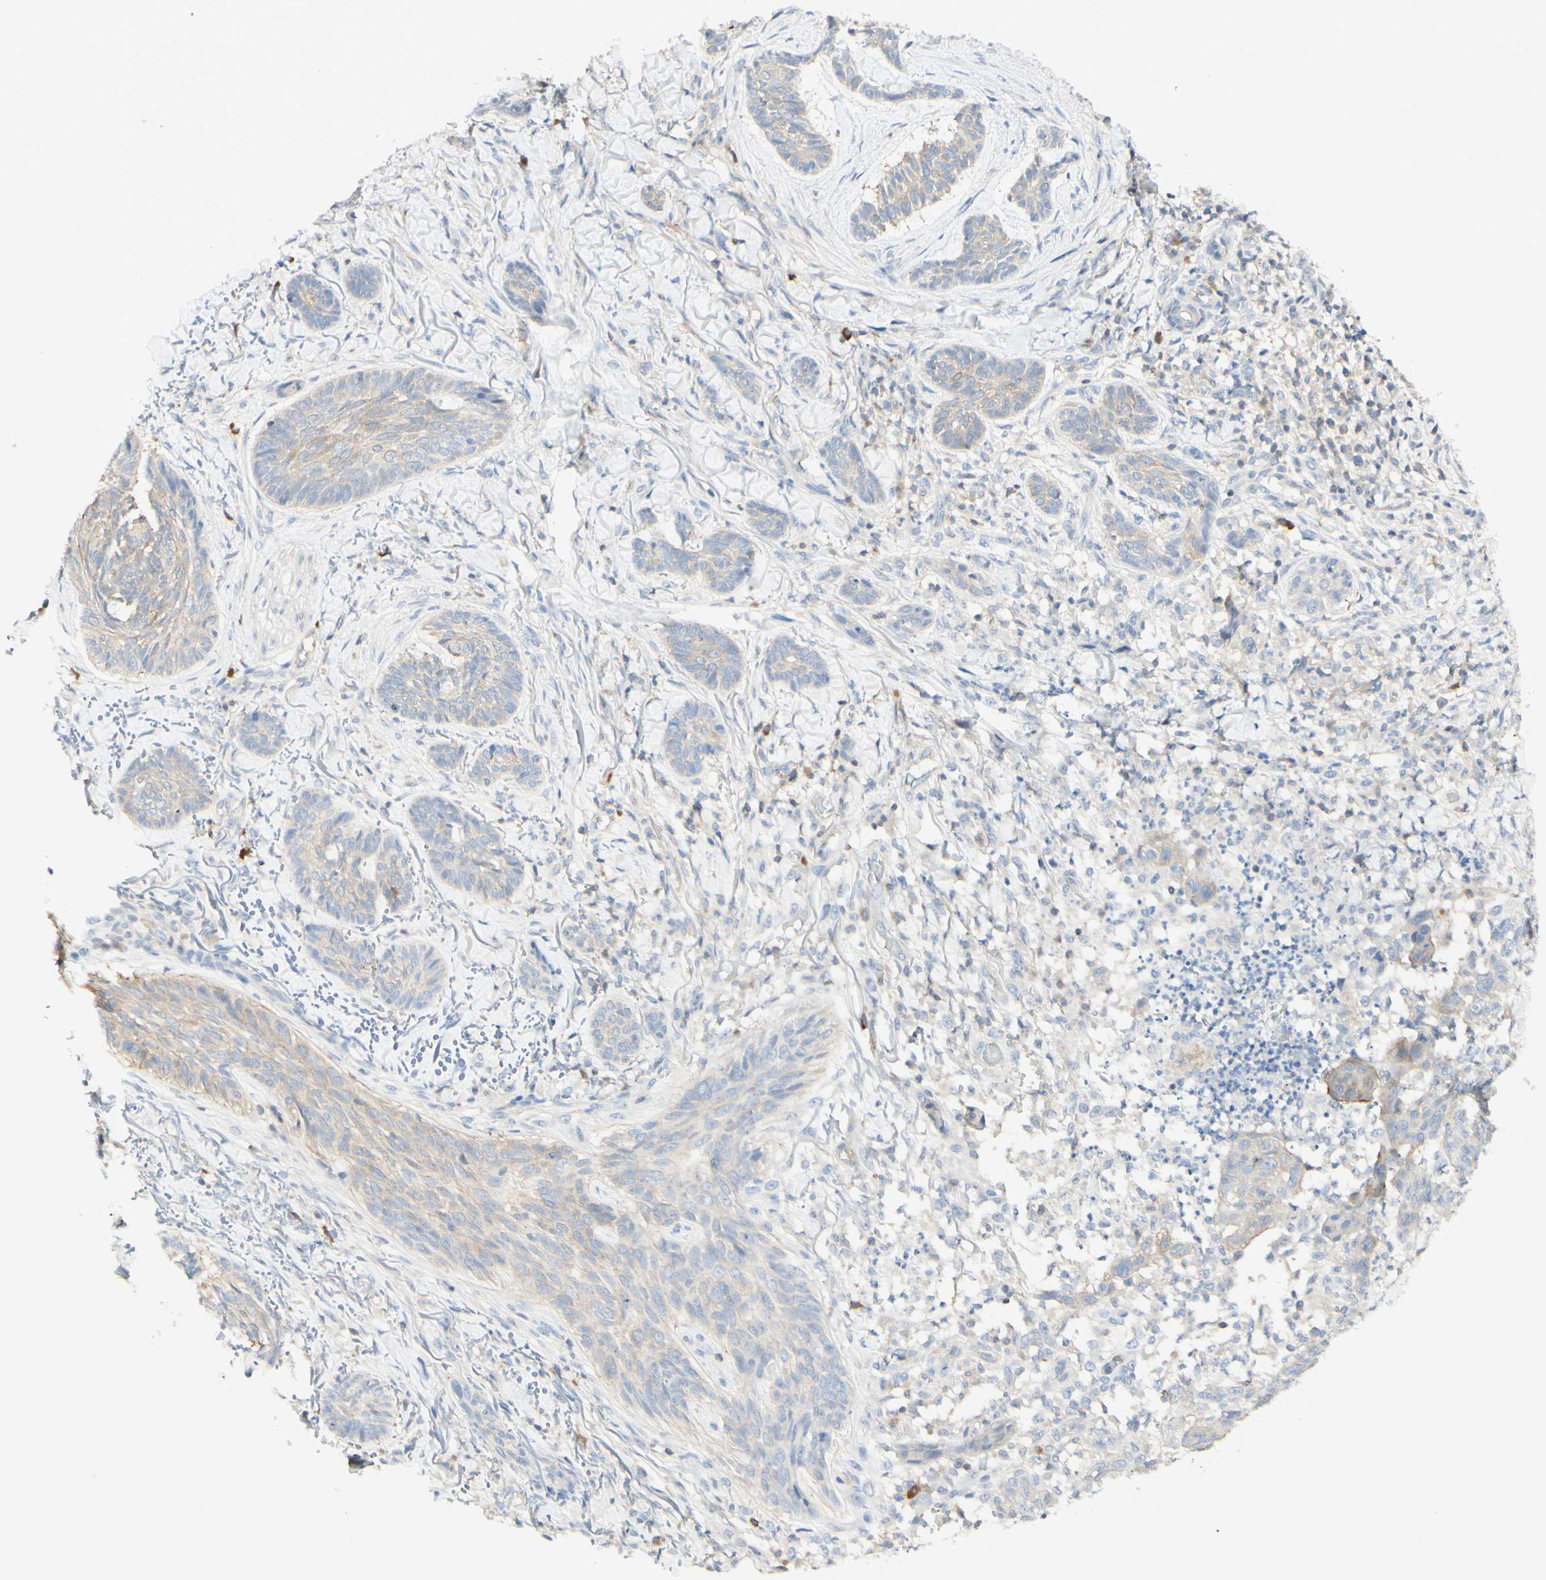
{"staining": {"intensity": "weak", "quantity": ">75%", "location": "cytoplasmic/membranous"}, "tissue": "skin cancer", "cell_type": "Tumor cells", "image_type": "cancer", "snomed": [{"axis": "morphology", "description": "Basal cell carcinoma"}, {"axis": "topography", "description": "Skin"}], "caption": "The immunohistochemical stain highlights weak cytoplasmic/membranous positivity in tumor cells of skin cancer tissue.", "gene": "MTM1", "patient": {"sex": "male", "age": 43}}